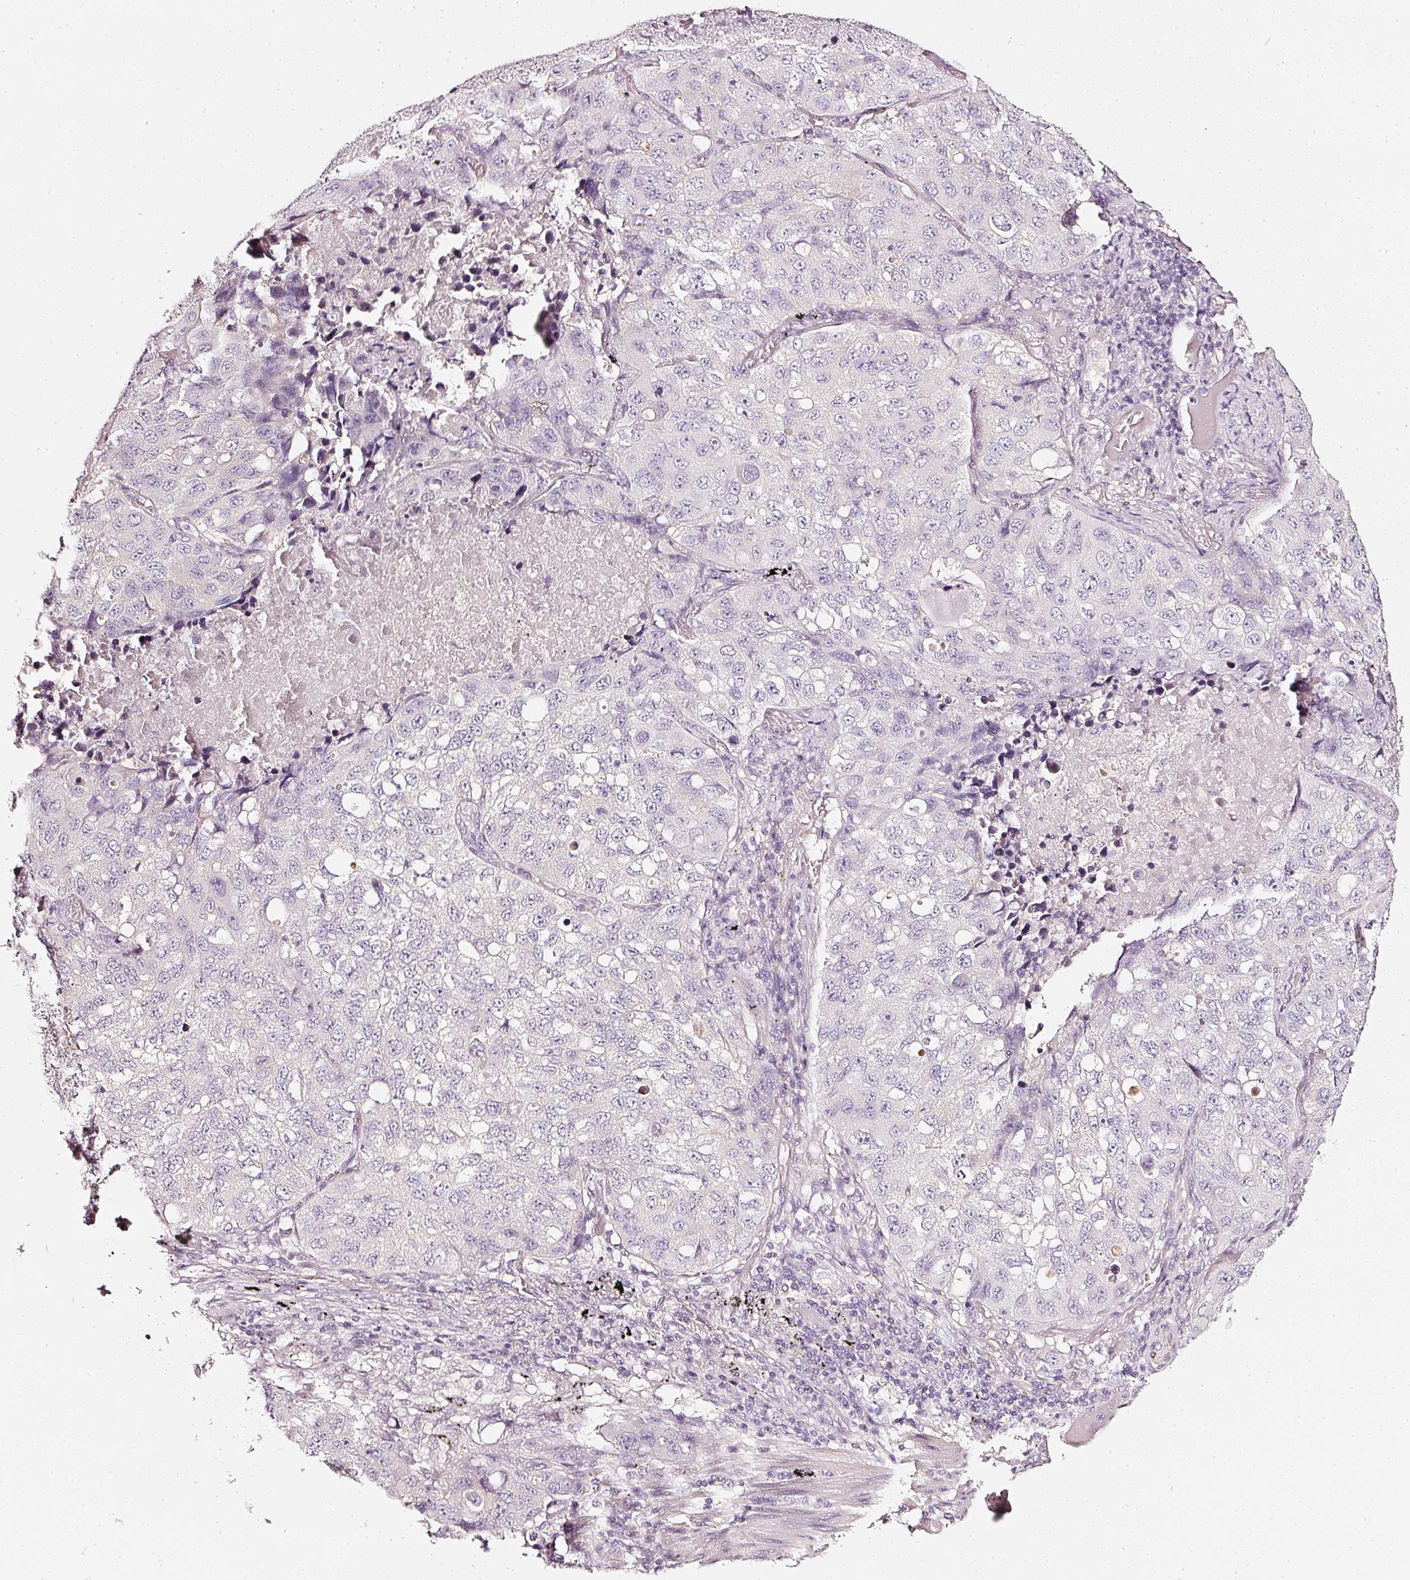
{"staining": {"intensity": "negative", "quantity": "none", "location": "none"}, "tissue": "lung cancer", "cell_type": "Tumor cells", "image_type": "cancer", "snomed": [{"axis": "morphology", "description": "Squamous cell carcinoma, NOS"}, {"axis": "topography", "description": "Lung"}], "caption": "IHC histopathology image of lung squamous cell carcinoma stained for a protein (brown), which demonstrates no staining in tumor cells. (Brightfield microscopy of DAB immunohistochemistry at high magnification).", "gene": "CNP", "patient": {"sex": "male", "age": 60}}